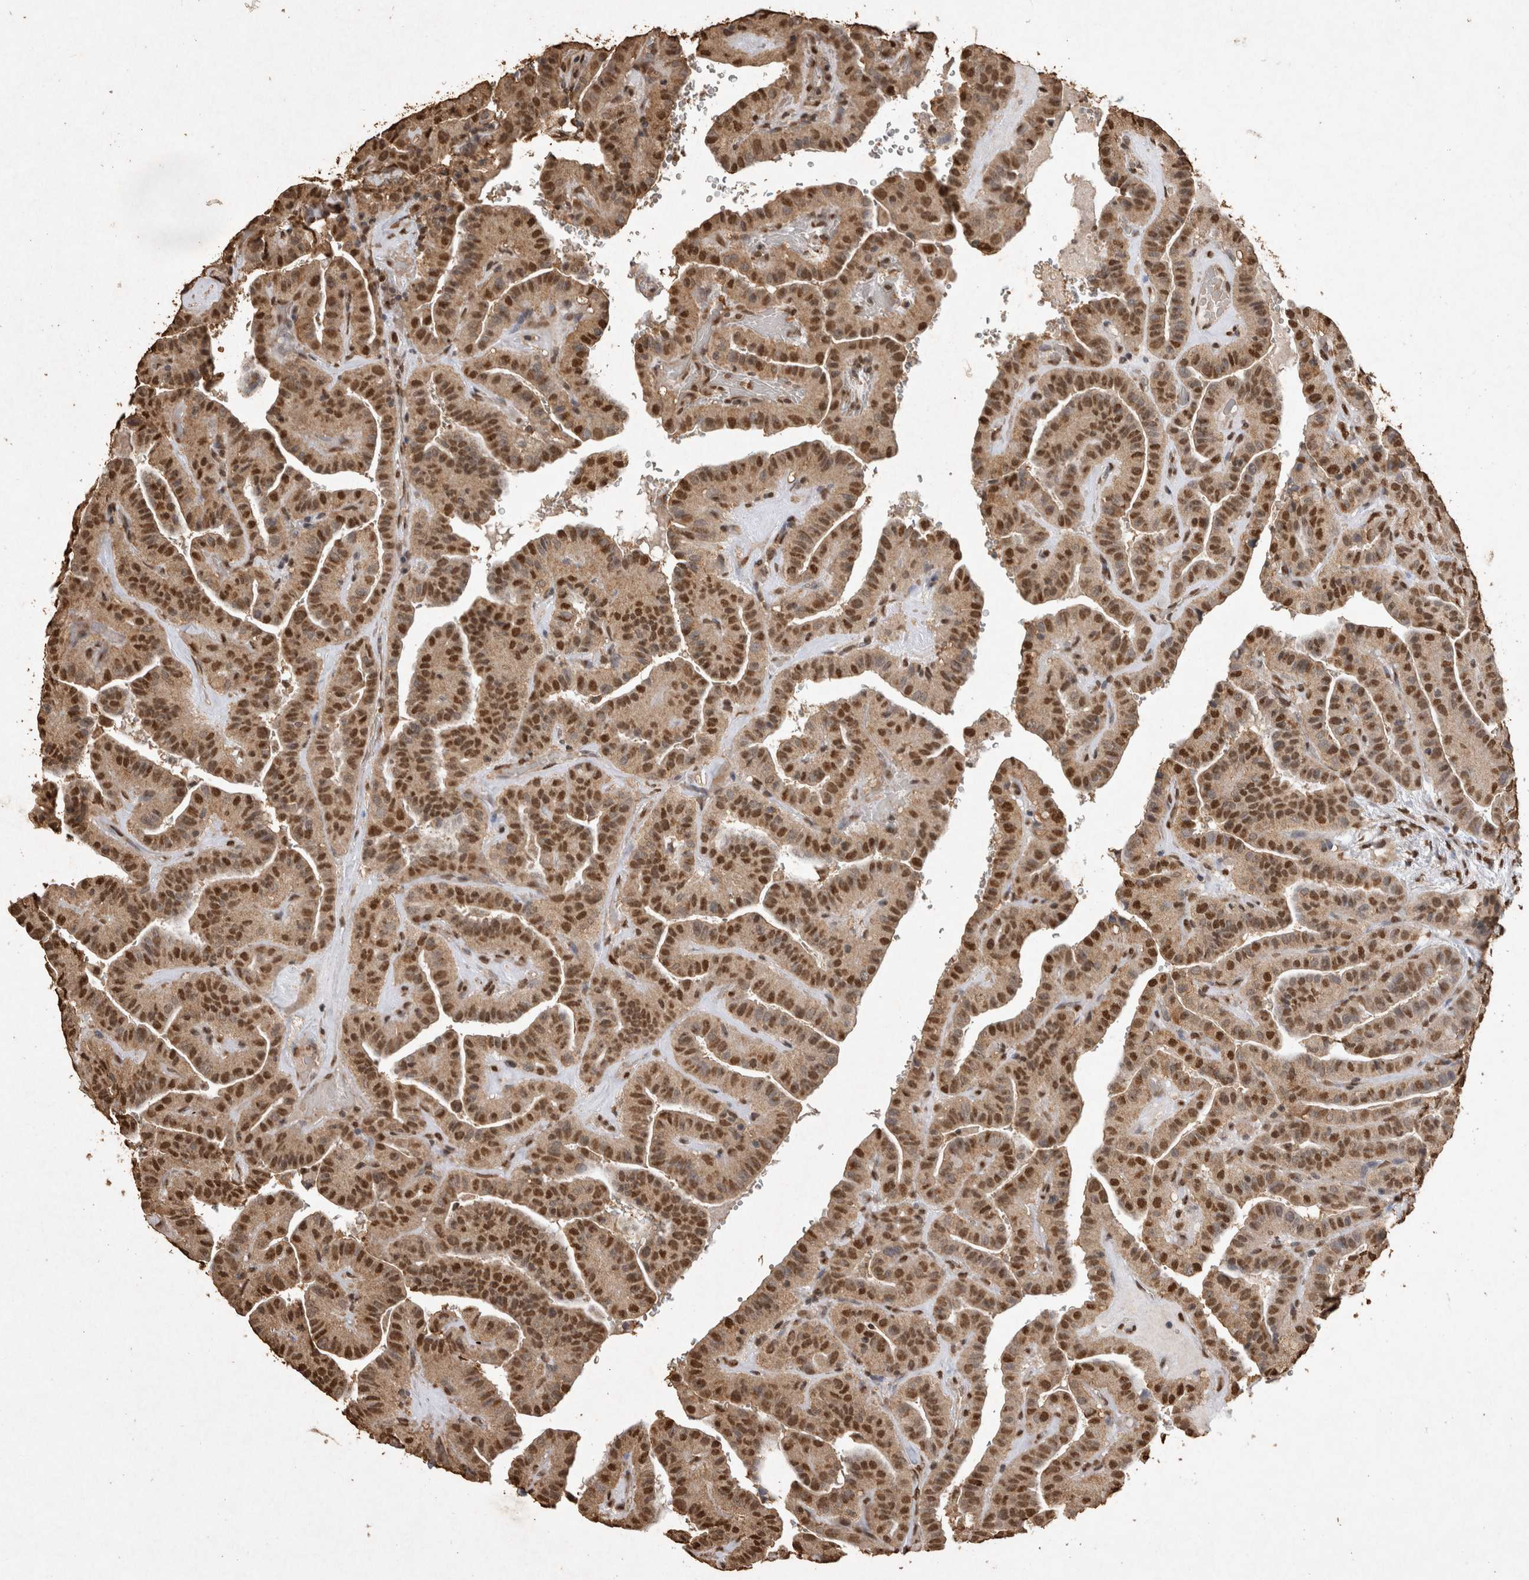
{"staining": {"intensity": "moderate", "quantity": ">75%", "location": "cytoplasmic/membranous,nuclear"}, "tissue": "thyroid cancer", "cell_type": "Tumor cells", "image_type": "cancer", "snomed": [{"axis": "morphology", "description": "Papillary adenocarcinoma, NOS"}, {"axis": "topography", "description": "Thyroid gland"}], "caption": "Immunohistochemistry (IHC) micrograph of thyroid papillary adenocarcinoma stained for a protein (brown), which reveals medium levels of moderate cytoplasmic/membranous and nuclear positivity in about >75% of tumor cells.", "gene": "OAS2", "patient": {"sex": "male", "age": 77}}